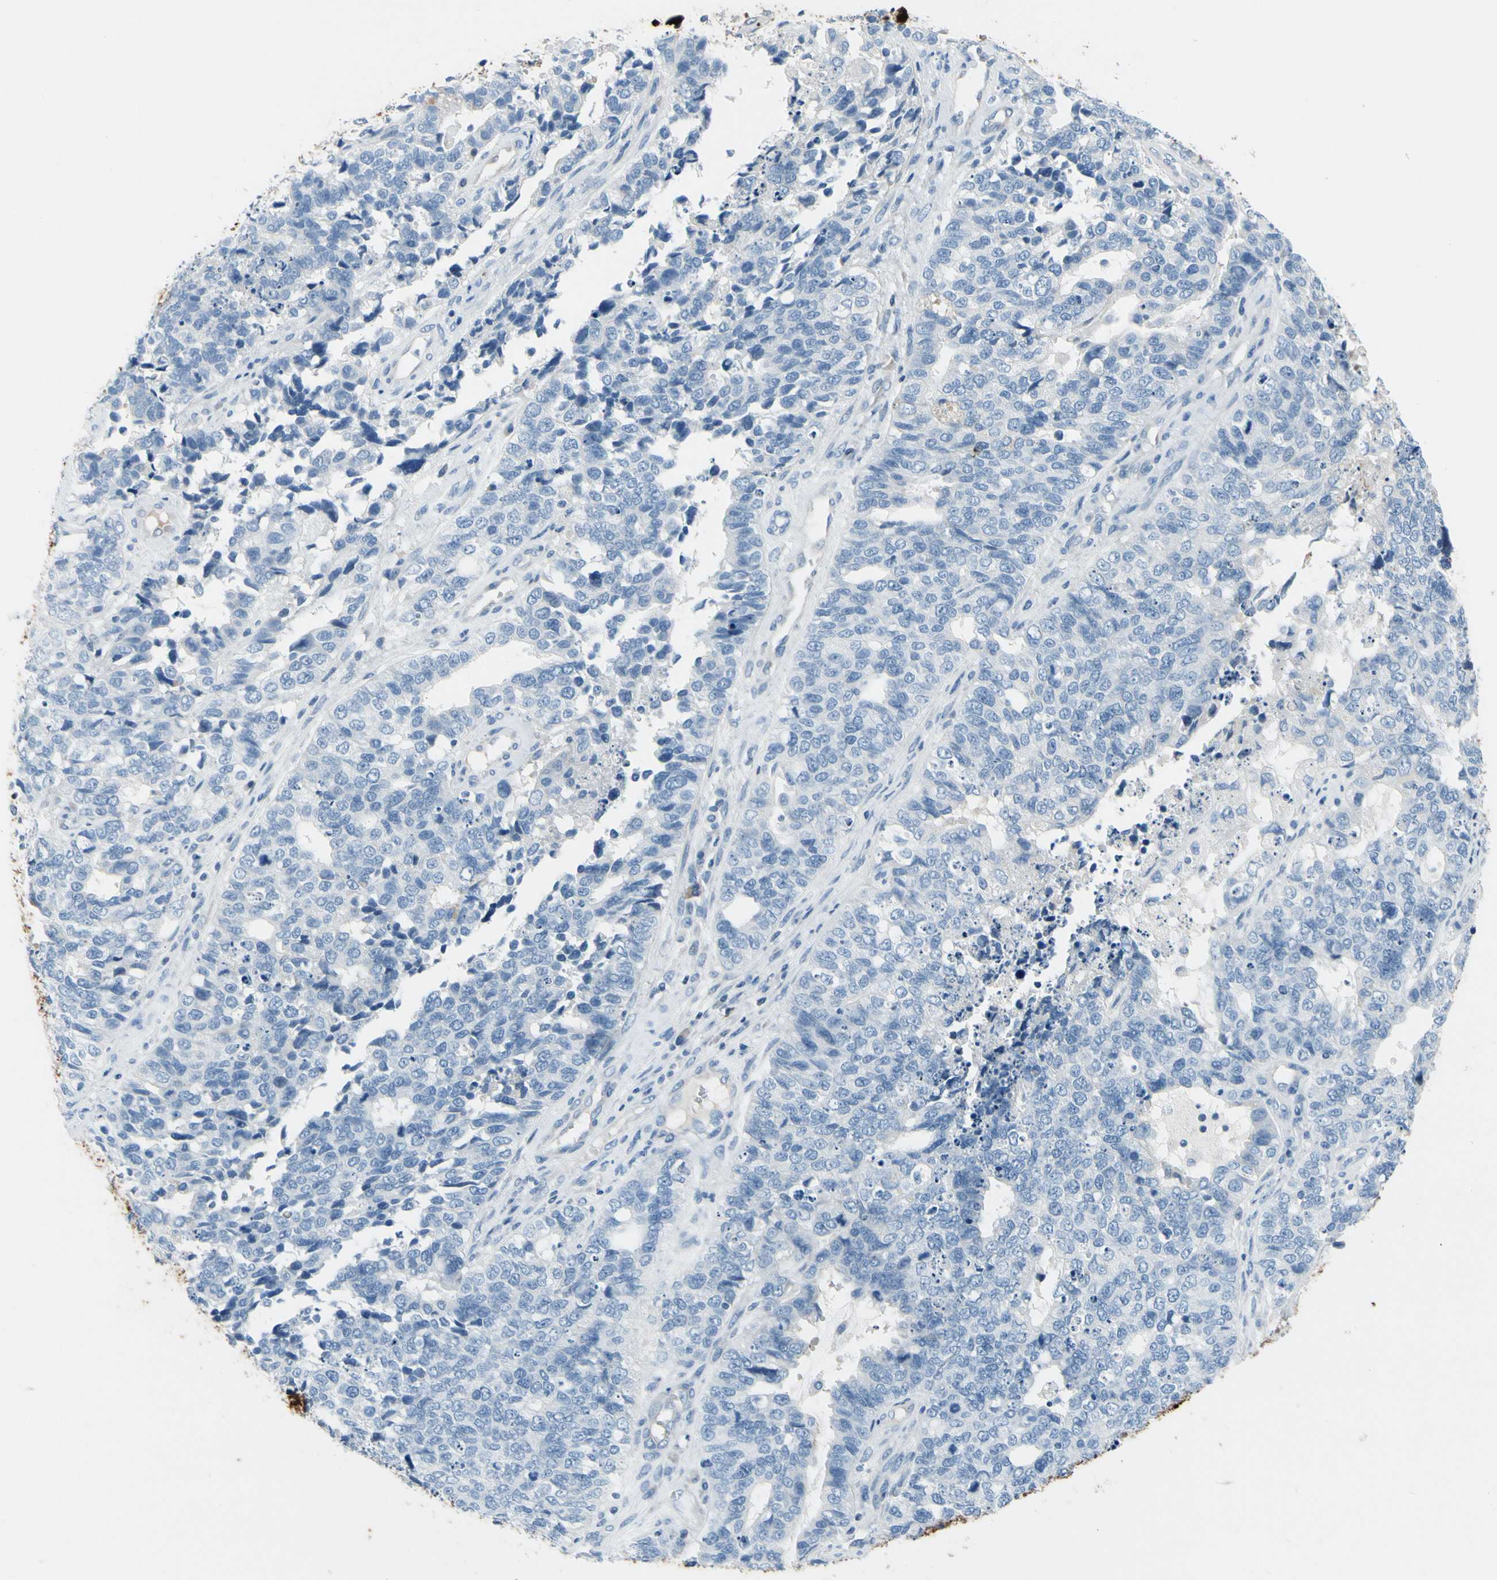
{"staining": {"intensity": "negative", "quantity": "none", "location": "none"}, "tissue": "cervical cancer", "cell_type": "Tumor cells", "image_type": "cancer", "snomed": [{"axis": "morphology", "description": "Squamous cell carcinoma, NOS"}, {"axis": "topography", "description": "Cervix"}], "caption": "Tumor cells are negative for brown protein staining in cervical cancer.", "gene": "MUC5B", "patient": {"sex": "female", "age": 63}}